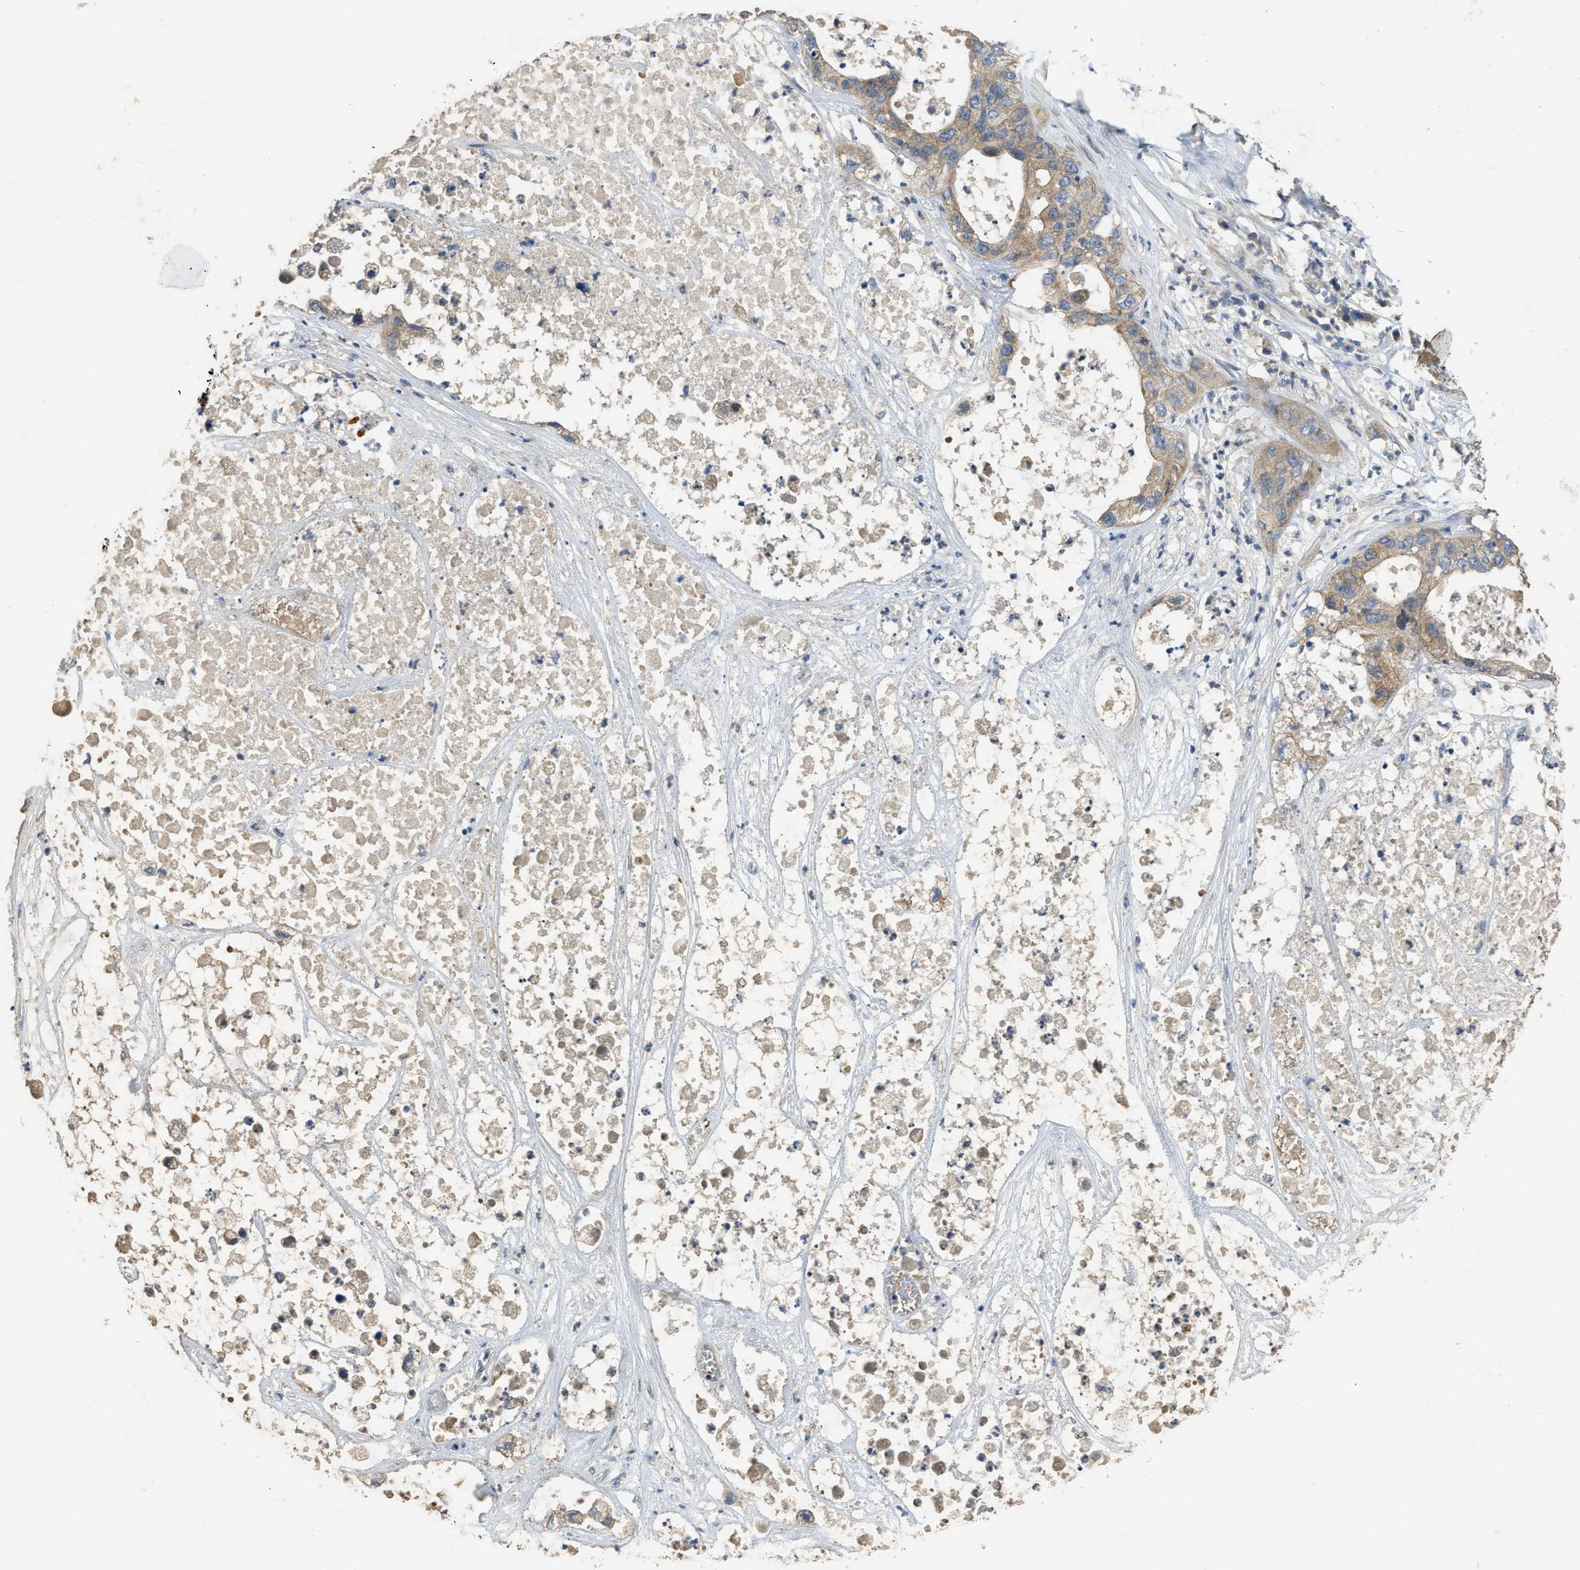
{"staining": {"intensity": "weak", "quantity": ">75%", "location": "cytoplasmic/membranous"}, "tissue": "pancreatic cancer", "cell_type": "Tumor cells", "image_type": "cancer", "snomed": [{"axis": "morphology", "description": "Adenocarcinoma, NOS"}, {"axis": "topography", "description": "Pancreas"}], "caption": "Weak cytoplasmic/membranous positivity is seen in approximately >75% of tumor cells in pancreatic cancer.", "gene": "PPP3CA", "patient": {"sex": "female", "age": 78}}